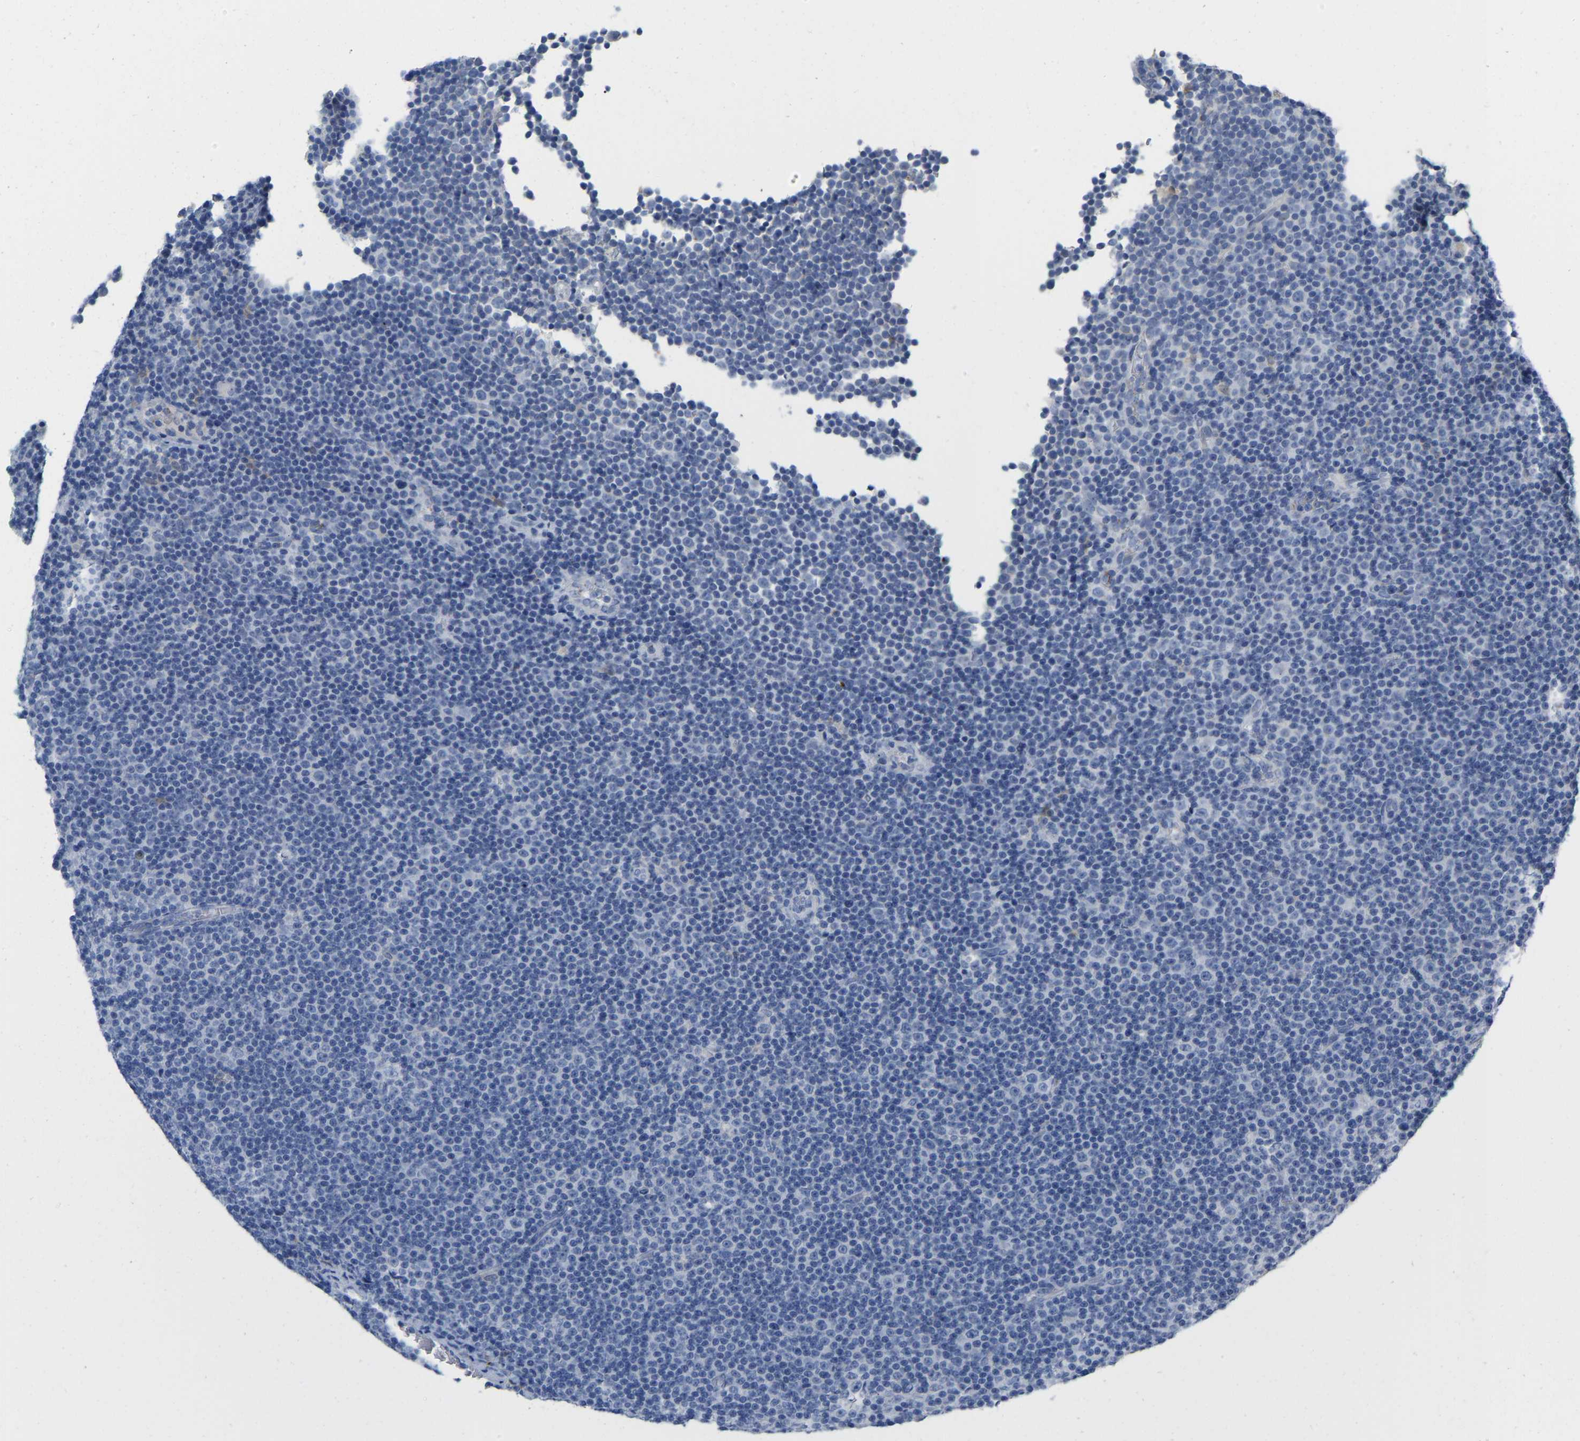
{"staining": {"intensity": "negative", "quantity": "none", "location": "none"}, "tissue": "lymphoma", "cell_type": "Tumor cells", "image_type": "cancer", "snomed": [{"axis": "morphology", "description": "Malignant lymphoma, non-Hodgkin's type, Low grade"}, {"axis": "topography", "description": "Lymph node"}], "caption": "Immunohistochemistry (IHC) of human malignant lymphoma, non-Hodgkin's type (low-grade) shows no staining in tumor cells. (DAB immunohistochemistry visualized using brightfield microscopy, high magnification).", "gene": "ULBP2", "patient": {"sex": "female", "age": 67}}